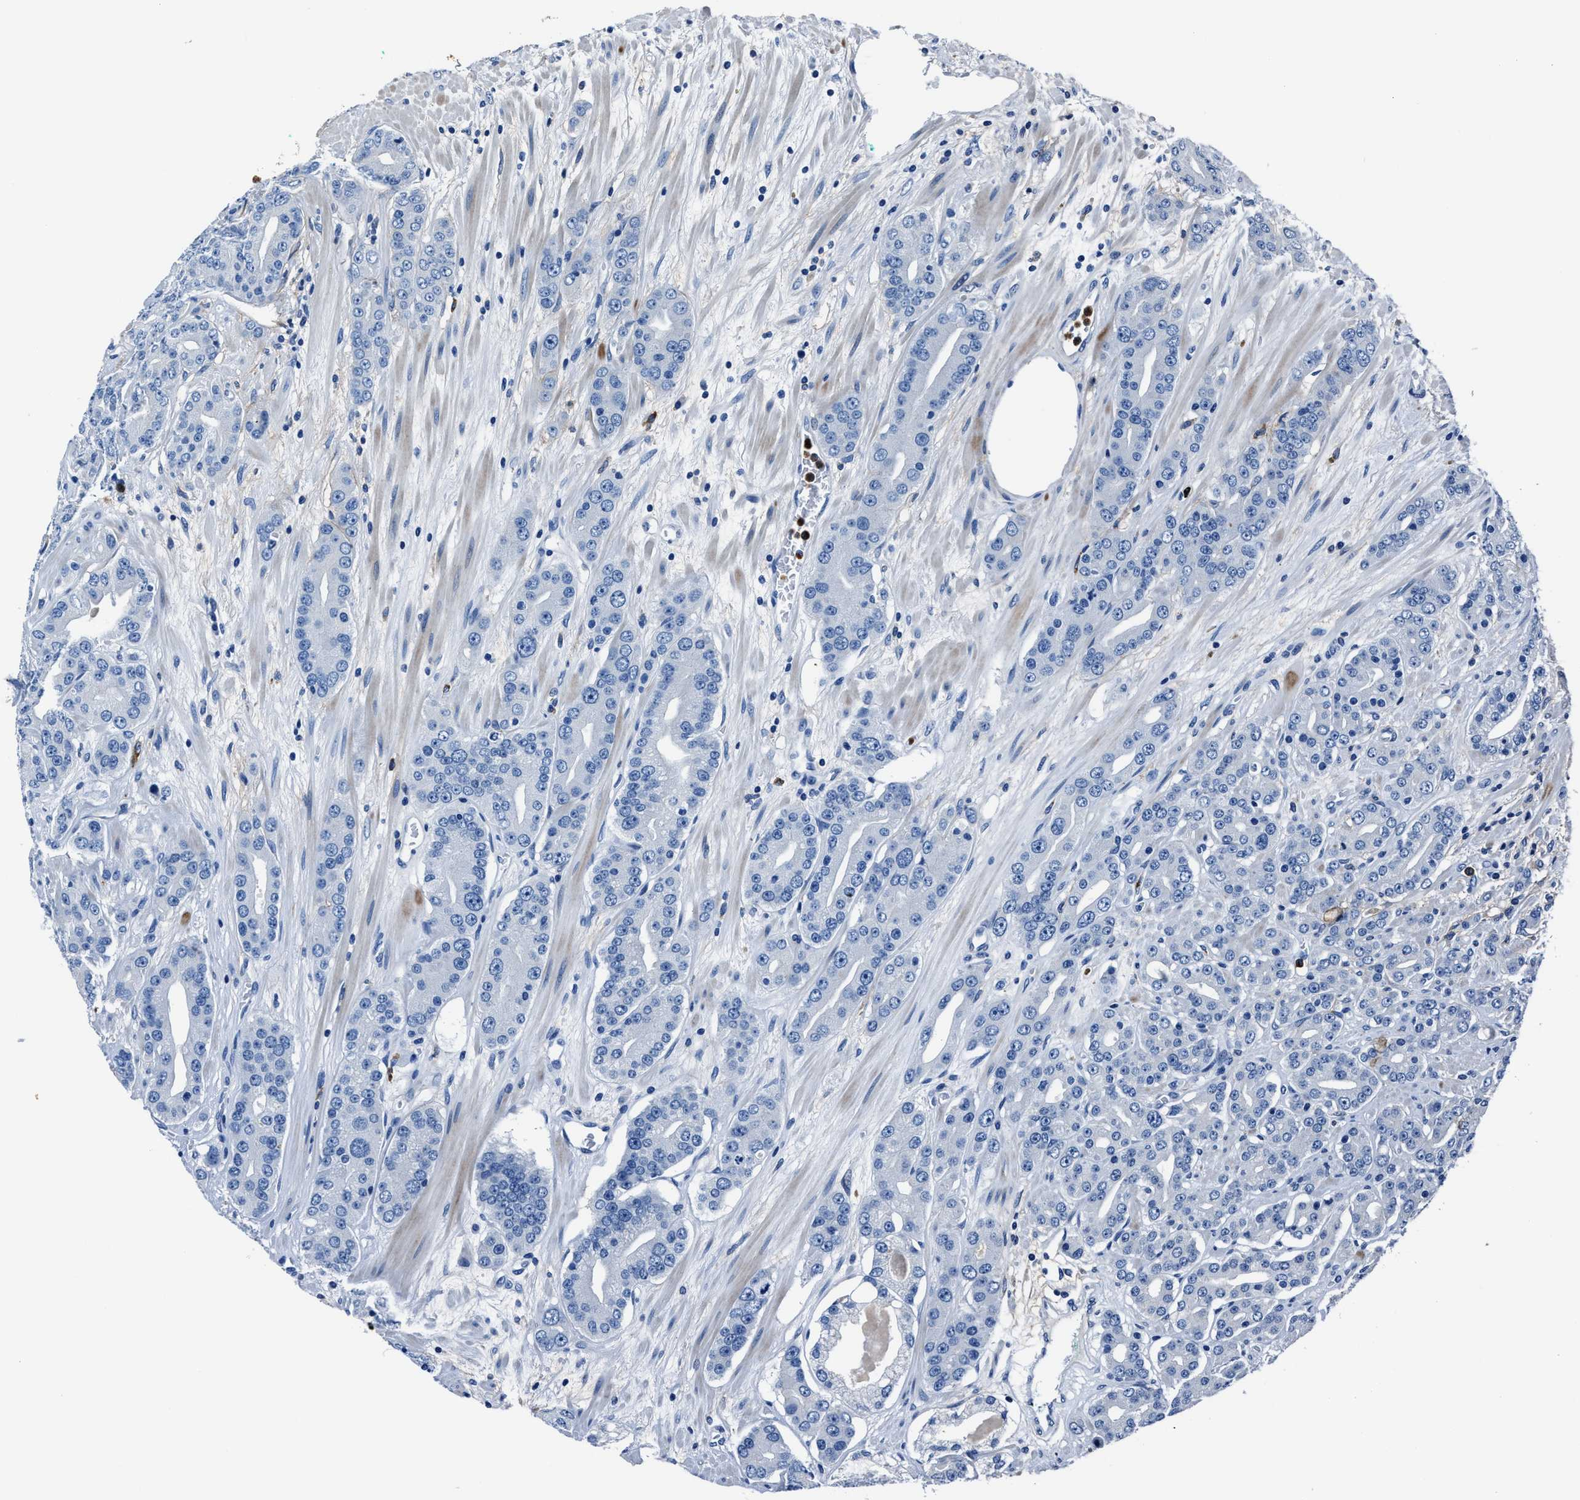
{"staining": {"intensity": "negative", "quantity": "none", "location": "none"}, "tissue": "prostate cancer", "cell_type": "Tumor cells", "image_type": "cancer", "snomed": [{"axis": "morphology", "description": "Adenocarcinoma, High grade"}, {"axis": "topography", "description": "Prostate"}], "caption": "High magnification brightfield microscopy of prostate adenocarcinoma (high-grade) stained with DAB (brown) and counterstained with hematoxylin (blue): tumor cells show no significant expression.", "gene": "FGL2", "patient": {"sex": "male", "age": 71}}